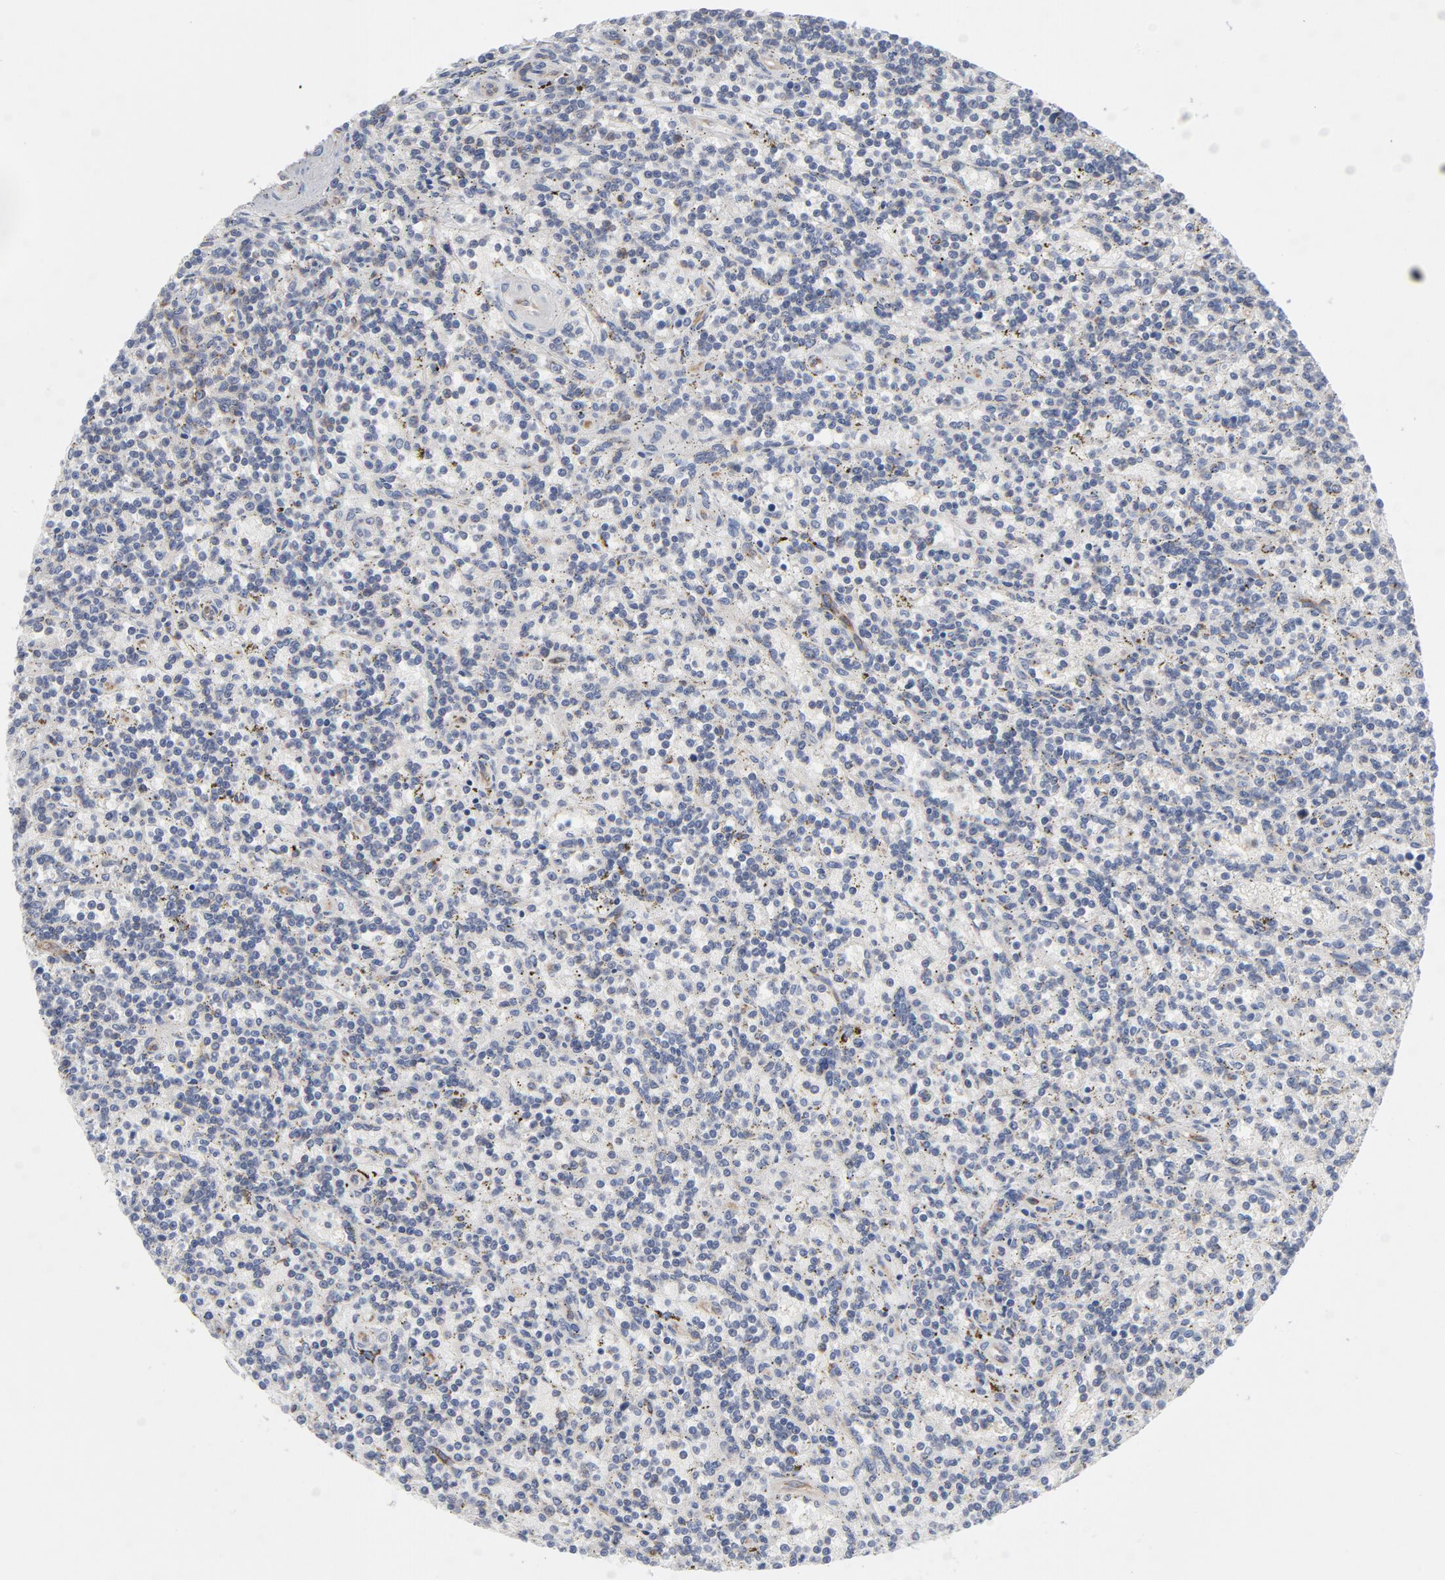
{"staining": {"intensity": "negative", "quantity": "none", "location": "none"}, "tissue": "lymphoma", "cell_type": "Tumor cells", "image_type": "cancer", "snomed": [{"axis": "morphology", "description": "Malignant lymphoma, non-Hodgkin's type, Low grade"}, {"axis": "topography", "description": "Spleen"}], "caption": "IHC of human low-grade malignant lymphoma, non-Hodgkin's type reveals no staining in tumor cells.", "gene": "OXA1L", "patient": {"sex": "male", "age": 73}}